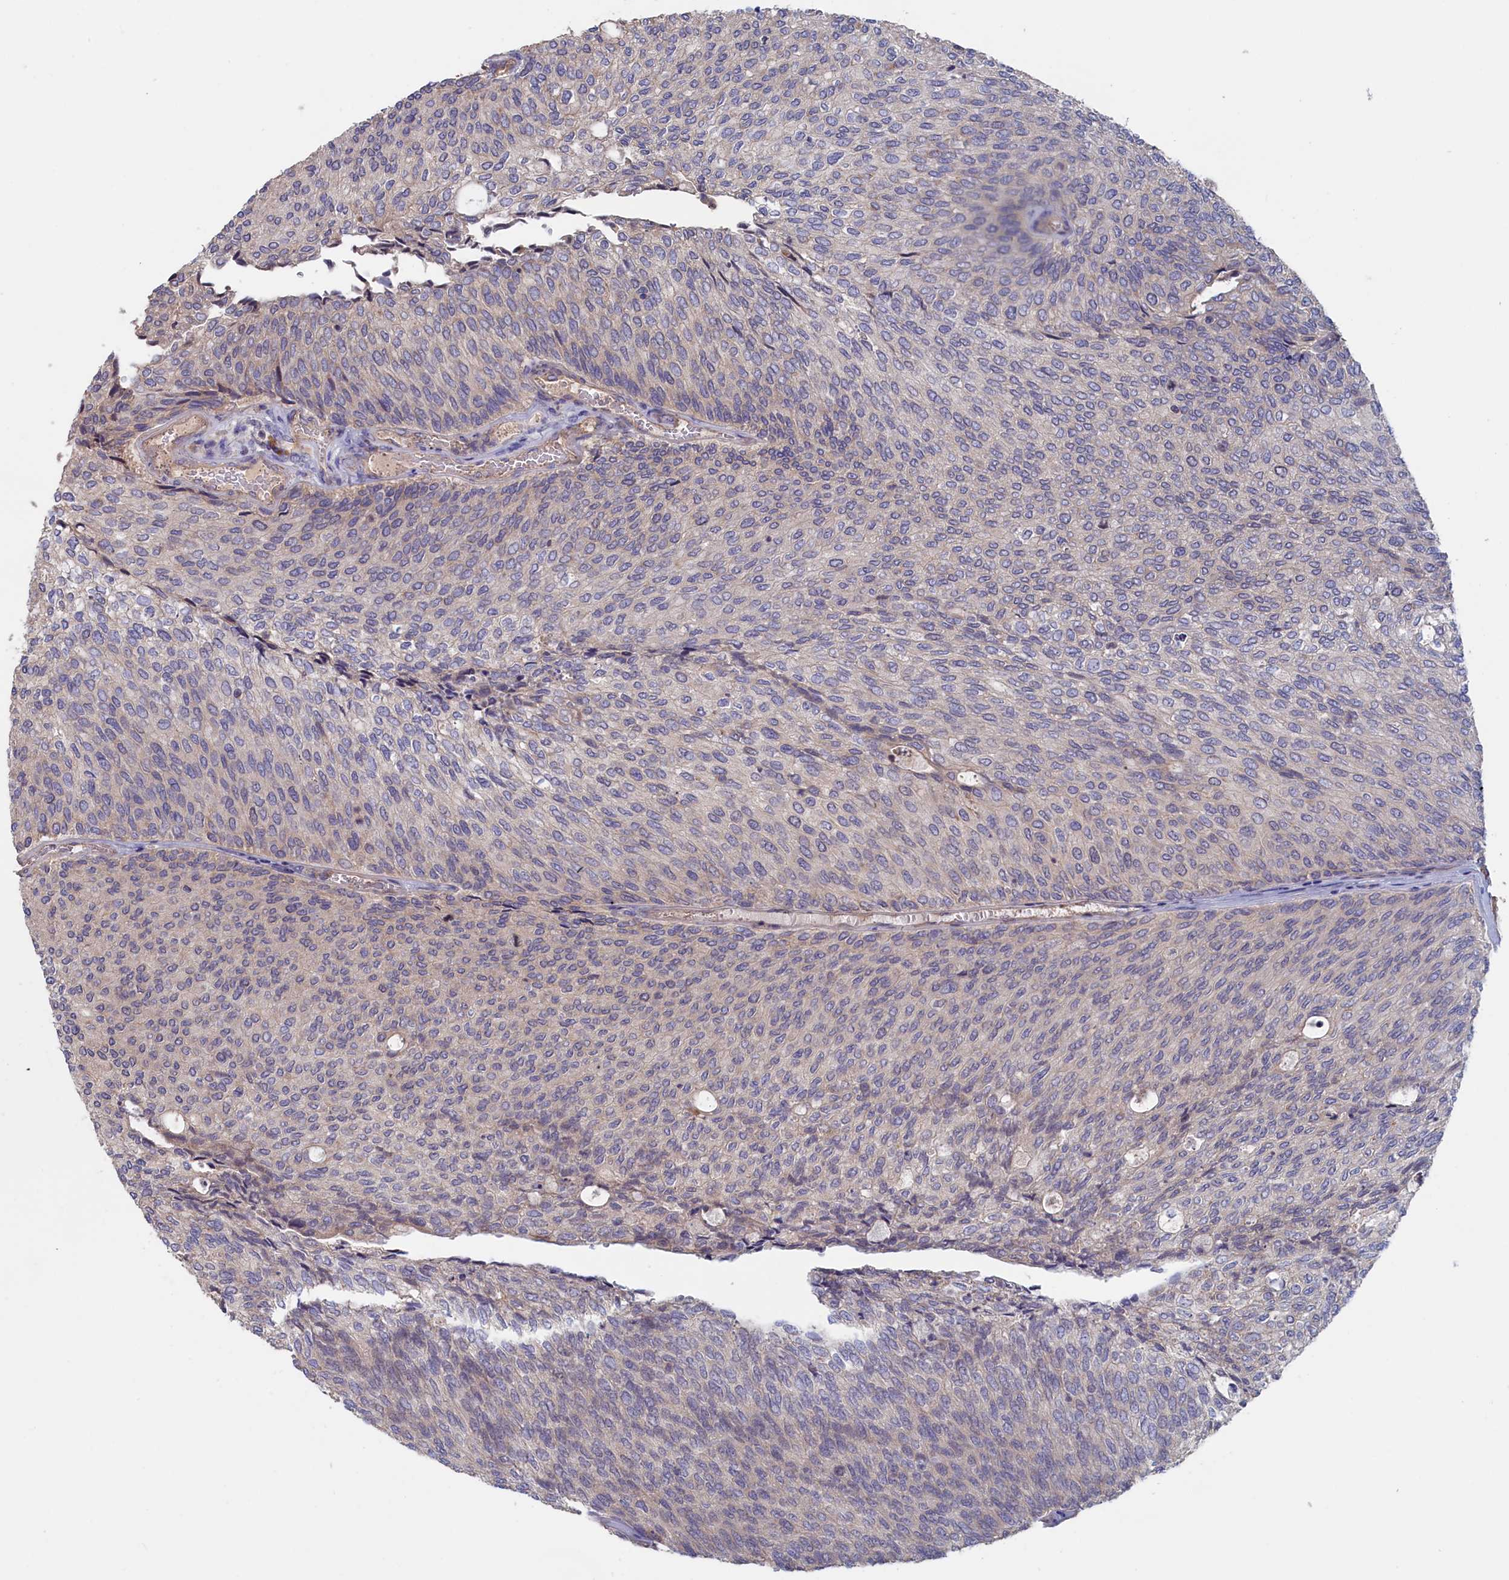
{"staining": {"intensity": "negative", "quantity": "none", "location": "none"}, "tissue": "urothelial cancer", "cell_type": "Tumor cells", "image_type": "cancer", "snomed": [{"axis": "morphology", "description": "Urothelial carcinoma, Low grade"}, {"axis": "topography", "description": "Urinary bladder"}], "caption": "There is no significant expression in tumor cells of urothelial carcinoma (low-grade).", "gene": "ANKRD2", "patient": {"sex": "female", "age": 79}}